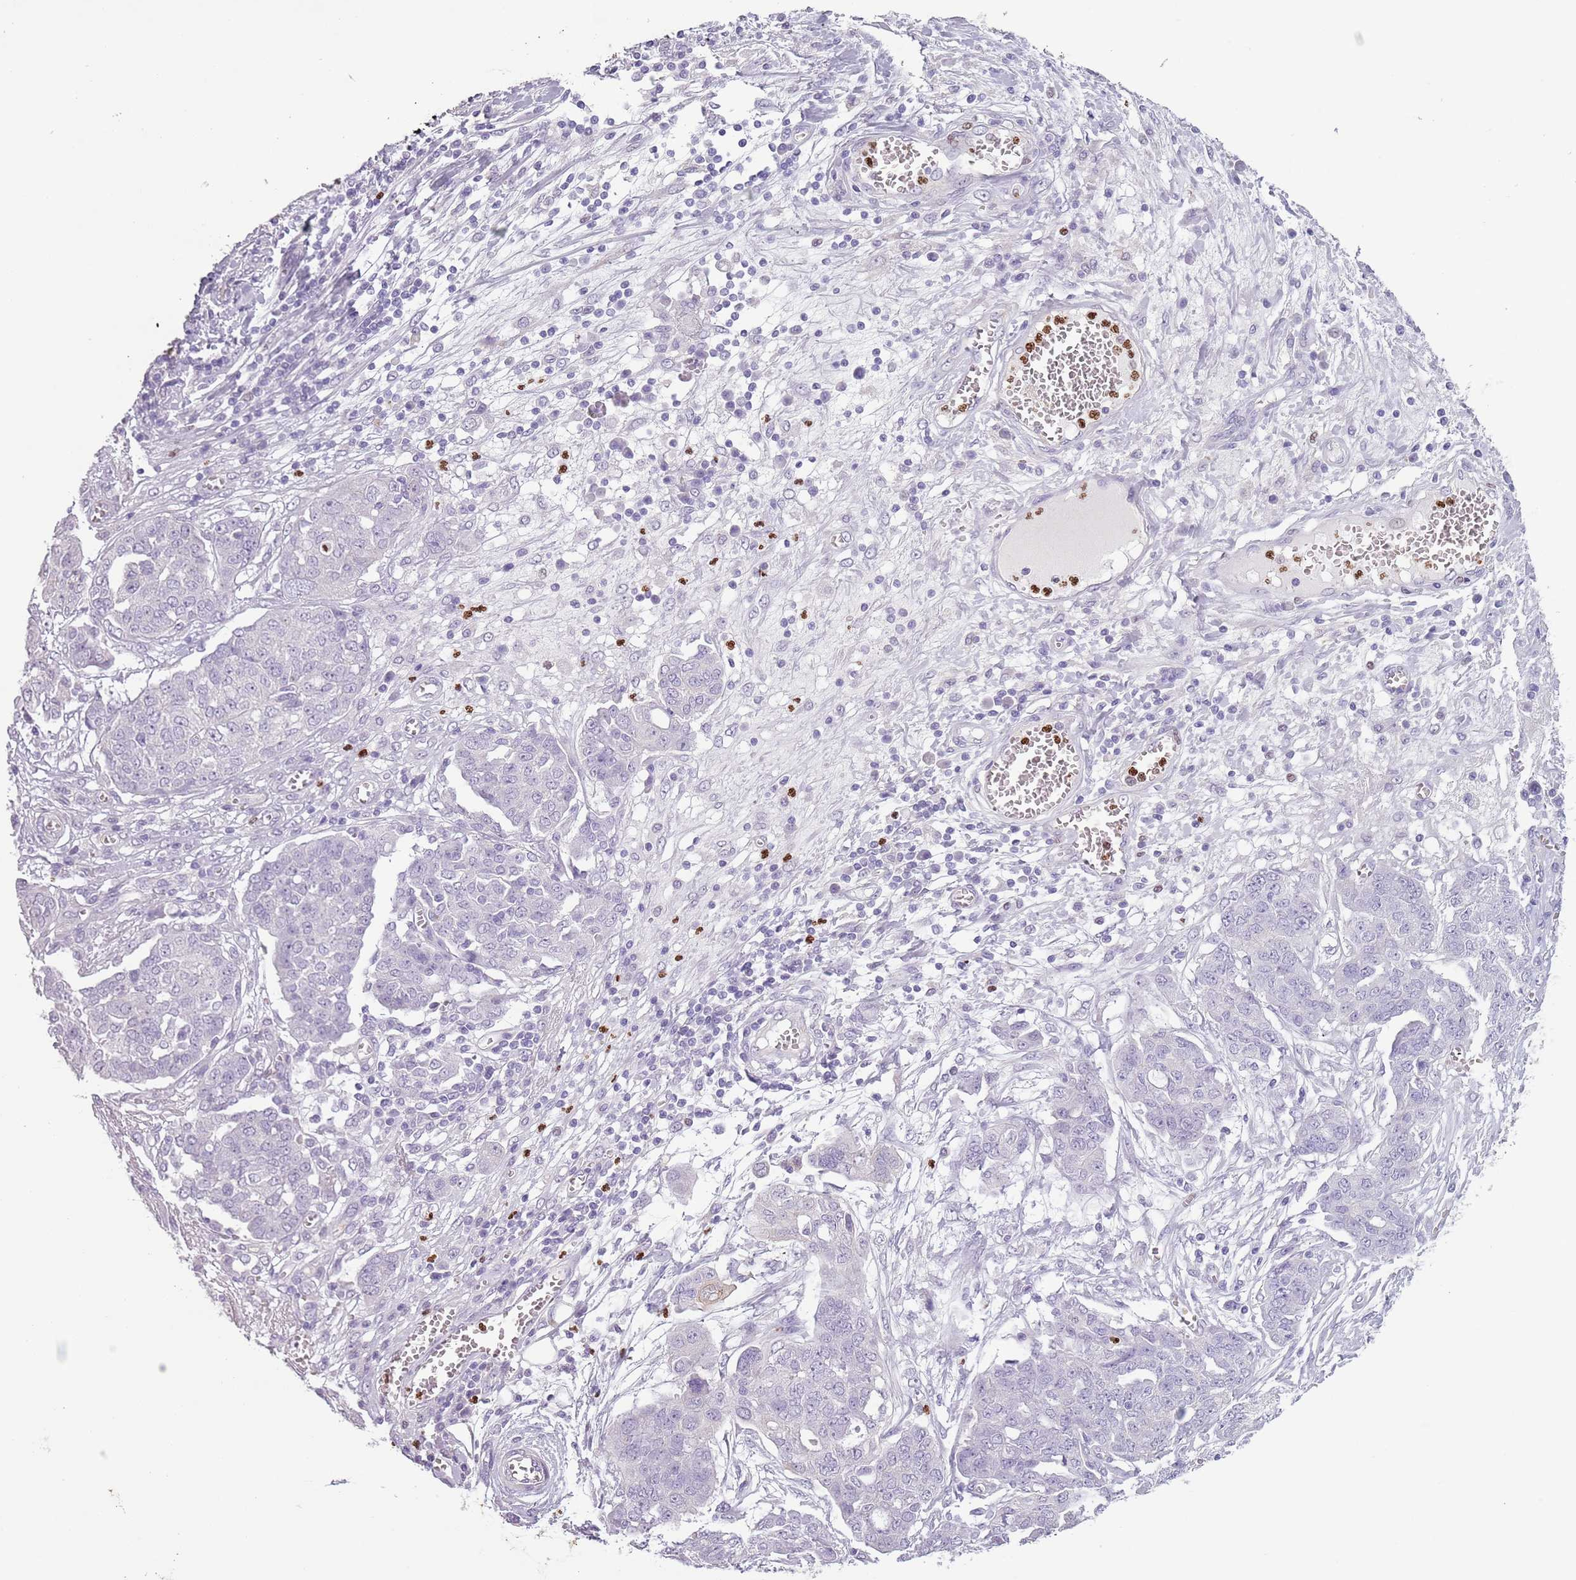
{"staining": {"intensity": "negative", "quantity": "none", "location": "none"}, "tissue": "ovarian cancer", "cell_type": "Tumor cells", "image_type": "cancer", "snomed": [{"axis": "morphology", "description": "Cystadenocarcinoma, serous, NOS"}, {"axis": "topography", "description": "Soft tissue"}, {"axis": "topography", "description": "Ovary"}], "caption": "A histopathology image of serous cystadenocarcinoma (ovarian) stained for a protein exhibits no brown staining in tumor cells.", "gene": "CELF6", "patient": {"sex": "female", "age": 57}}